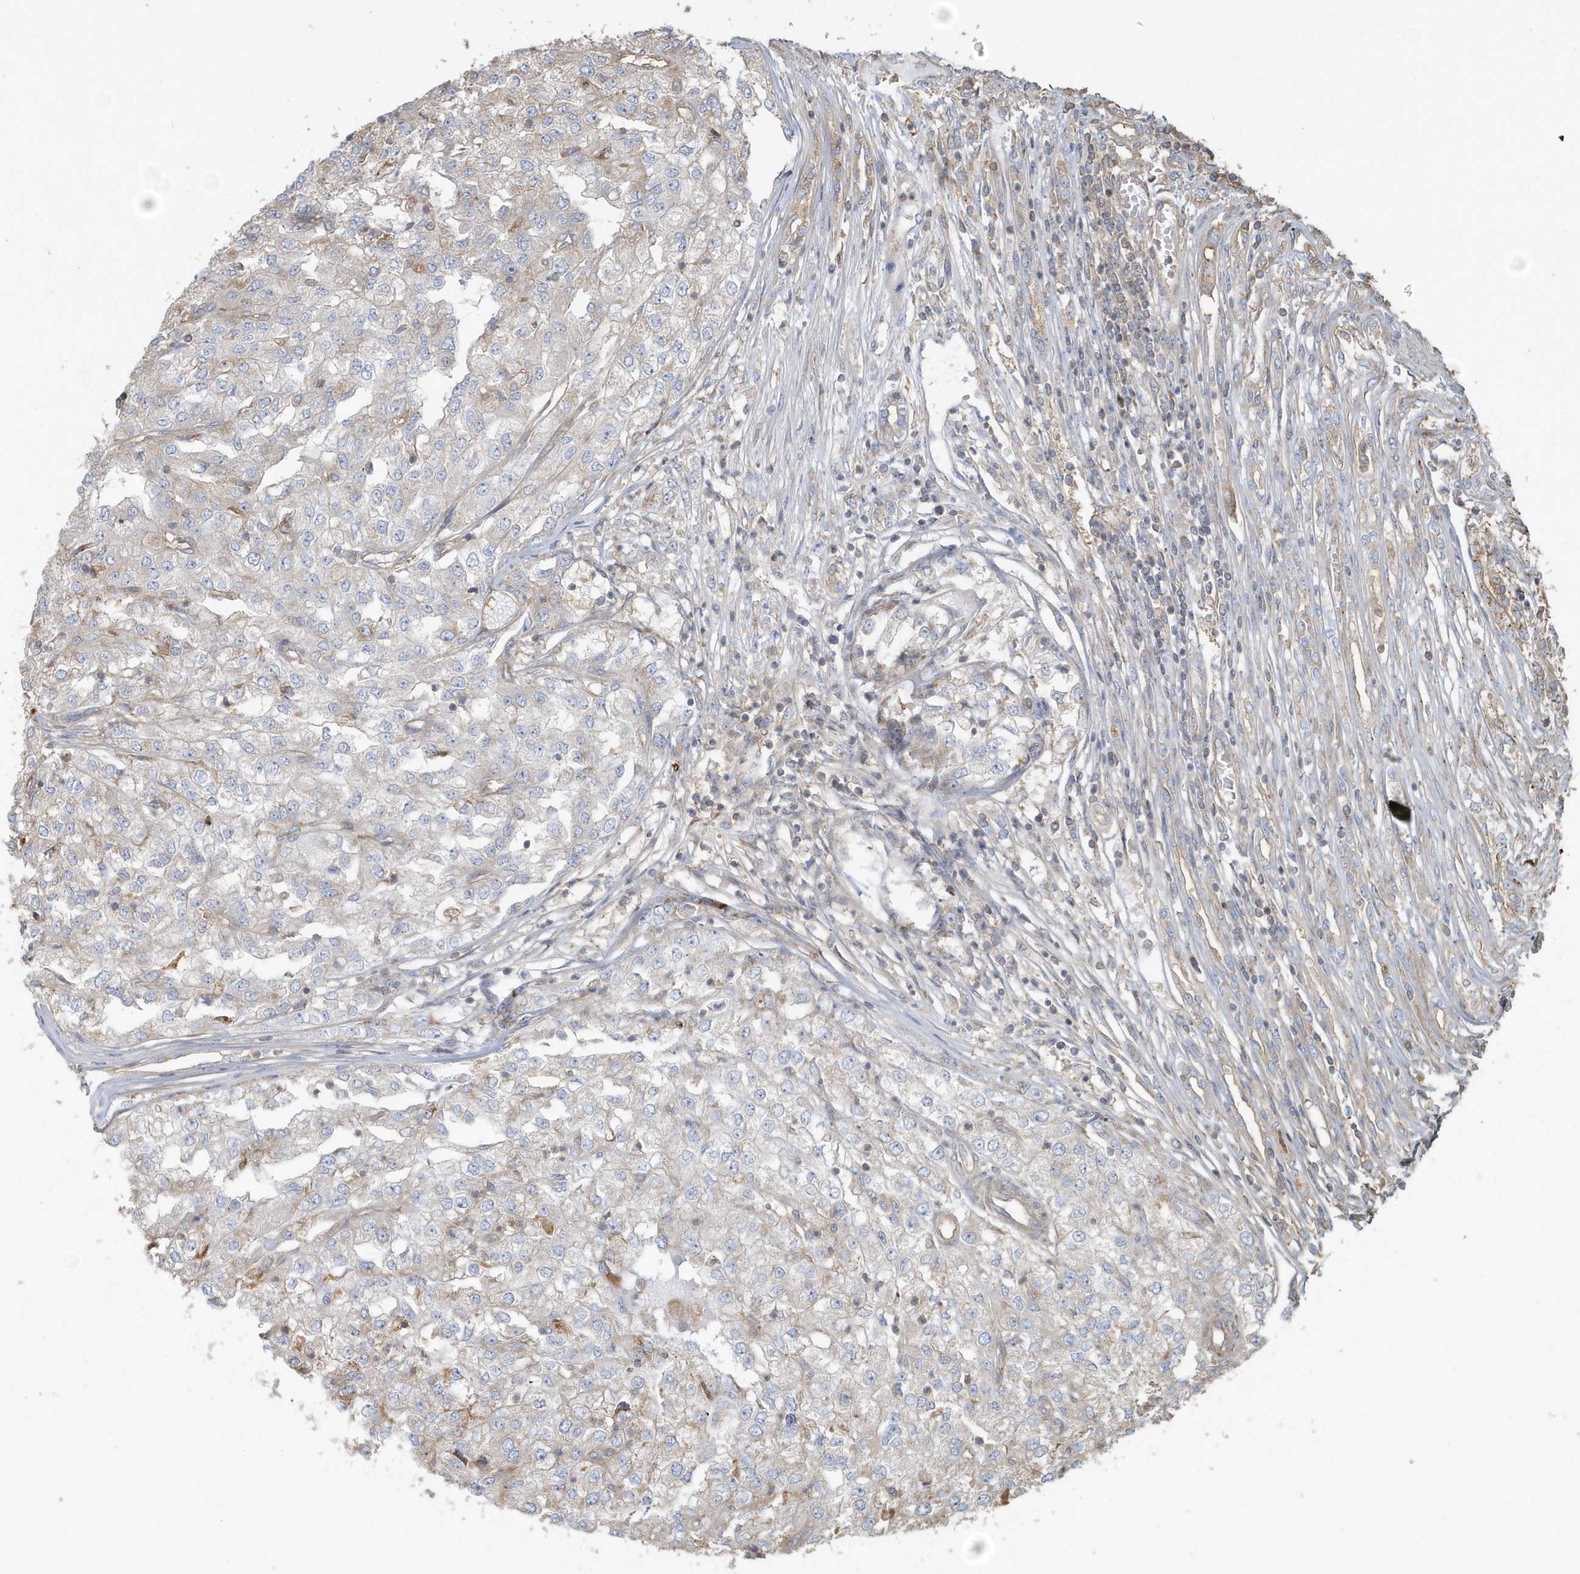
{"staining": {"intensity": "negative", "quantity": "none", "location": "none"}, "tissue": "renal cancer", "cell_type": "Tumor cells", "image_type": "cancer", "snomed": [{"axis": "morphology", "description": "Adenocarcinoma, NOS"}, {"axis": "topography", "description": "Kidney"}], "caption": "Micrograph shows no significant protein staining in tumor cells of renal cancer (adenocarcinoma).", "gene": "TRAIP", "patient": {"sex": "female", "age": 54}}